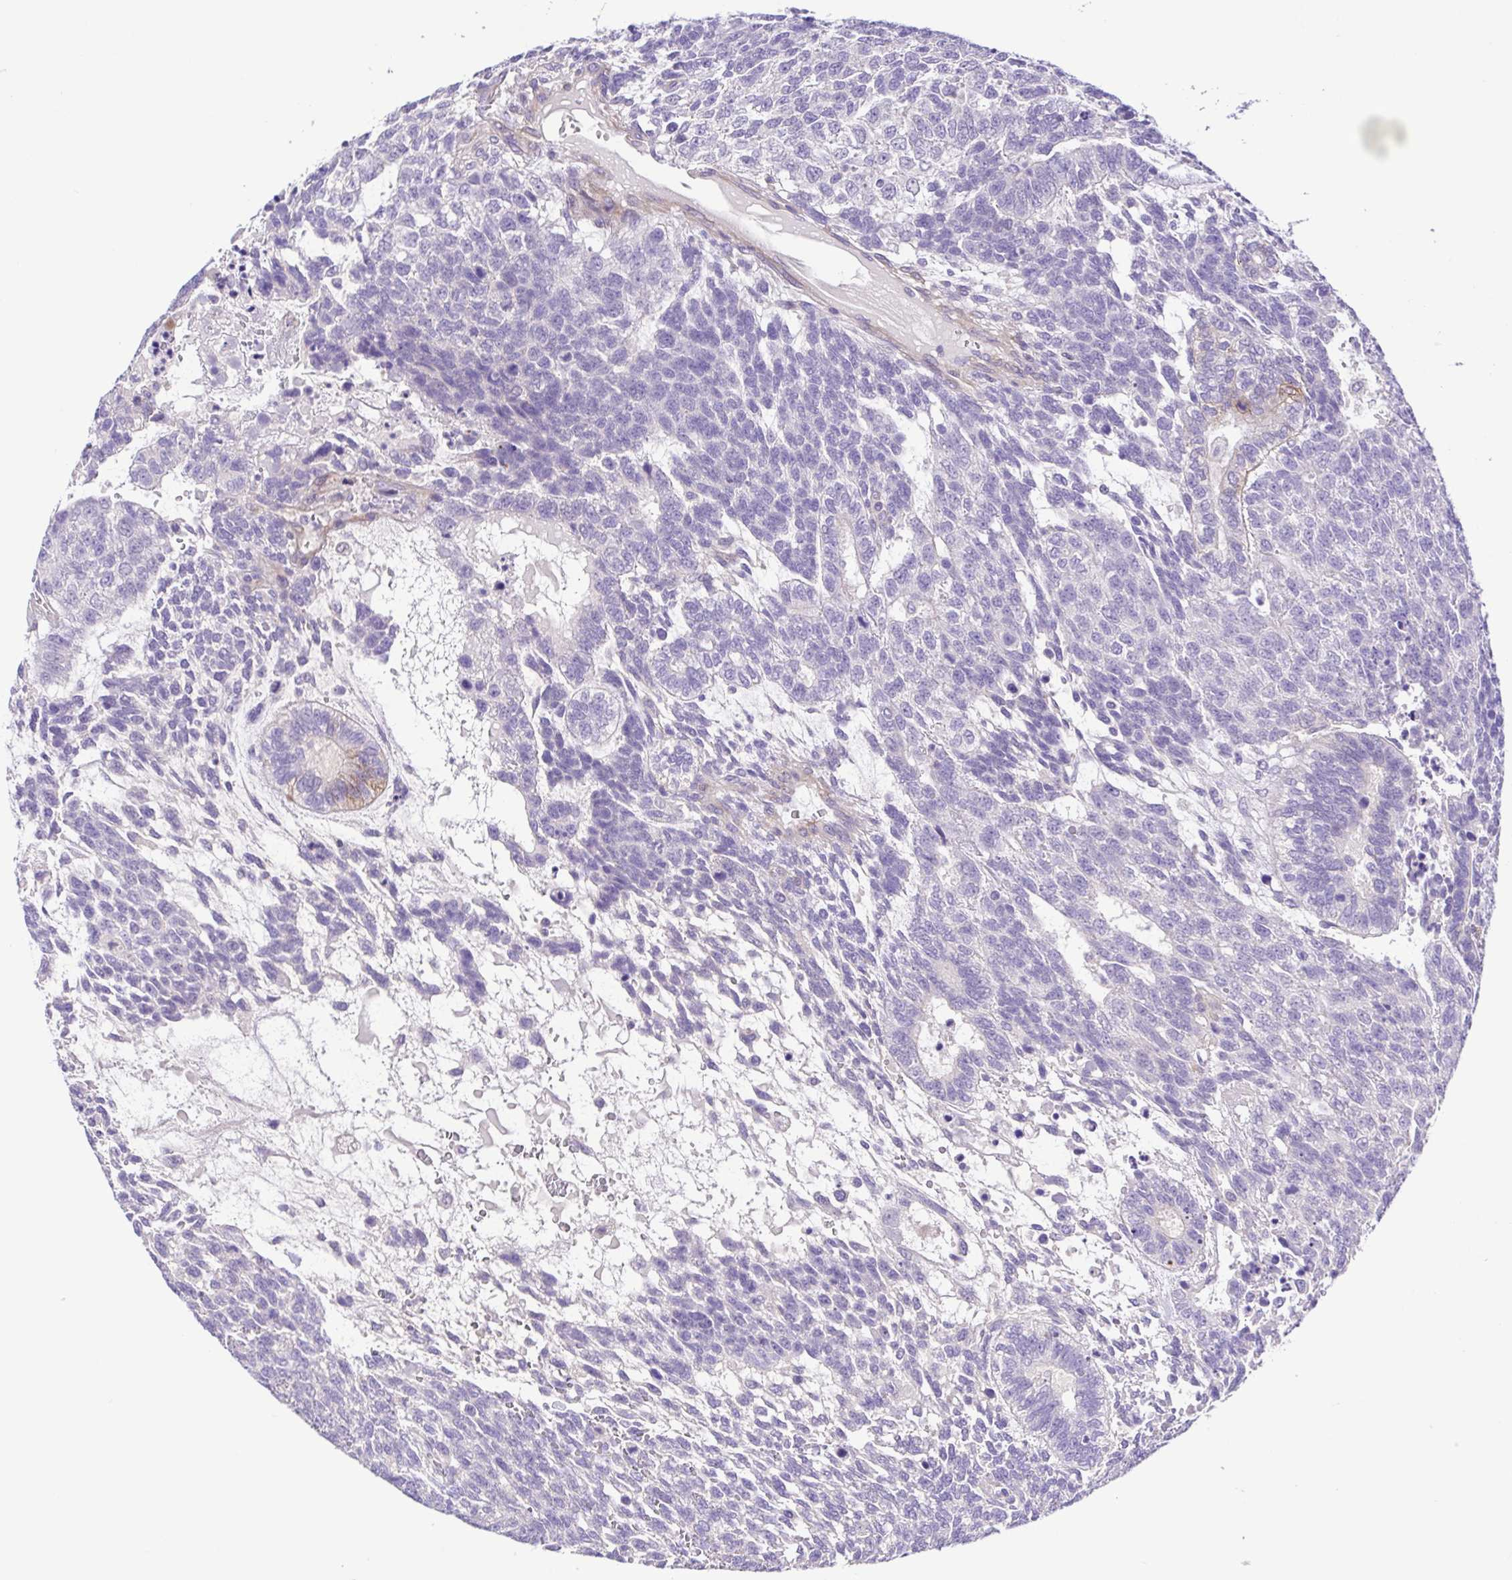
{"staining": {"intensity": "negative", "quantity": "none", "location": "none"}, "tissue": "testis cancer", "cell_type": "Tumor cells", "image_type": "cancer", "snomed": [{"axis": "morphology", "description": "Carcinoma, Embryonal, NOS"}, {"axis": "topography", "description": "Testis"}], "caption": "Tumor cells are negative for protein expression in human testis cancer (embryonal carcinoma).", "gene": "ISM2", "patient": {"sex": "male", "age": 23}}